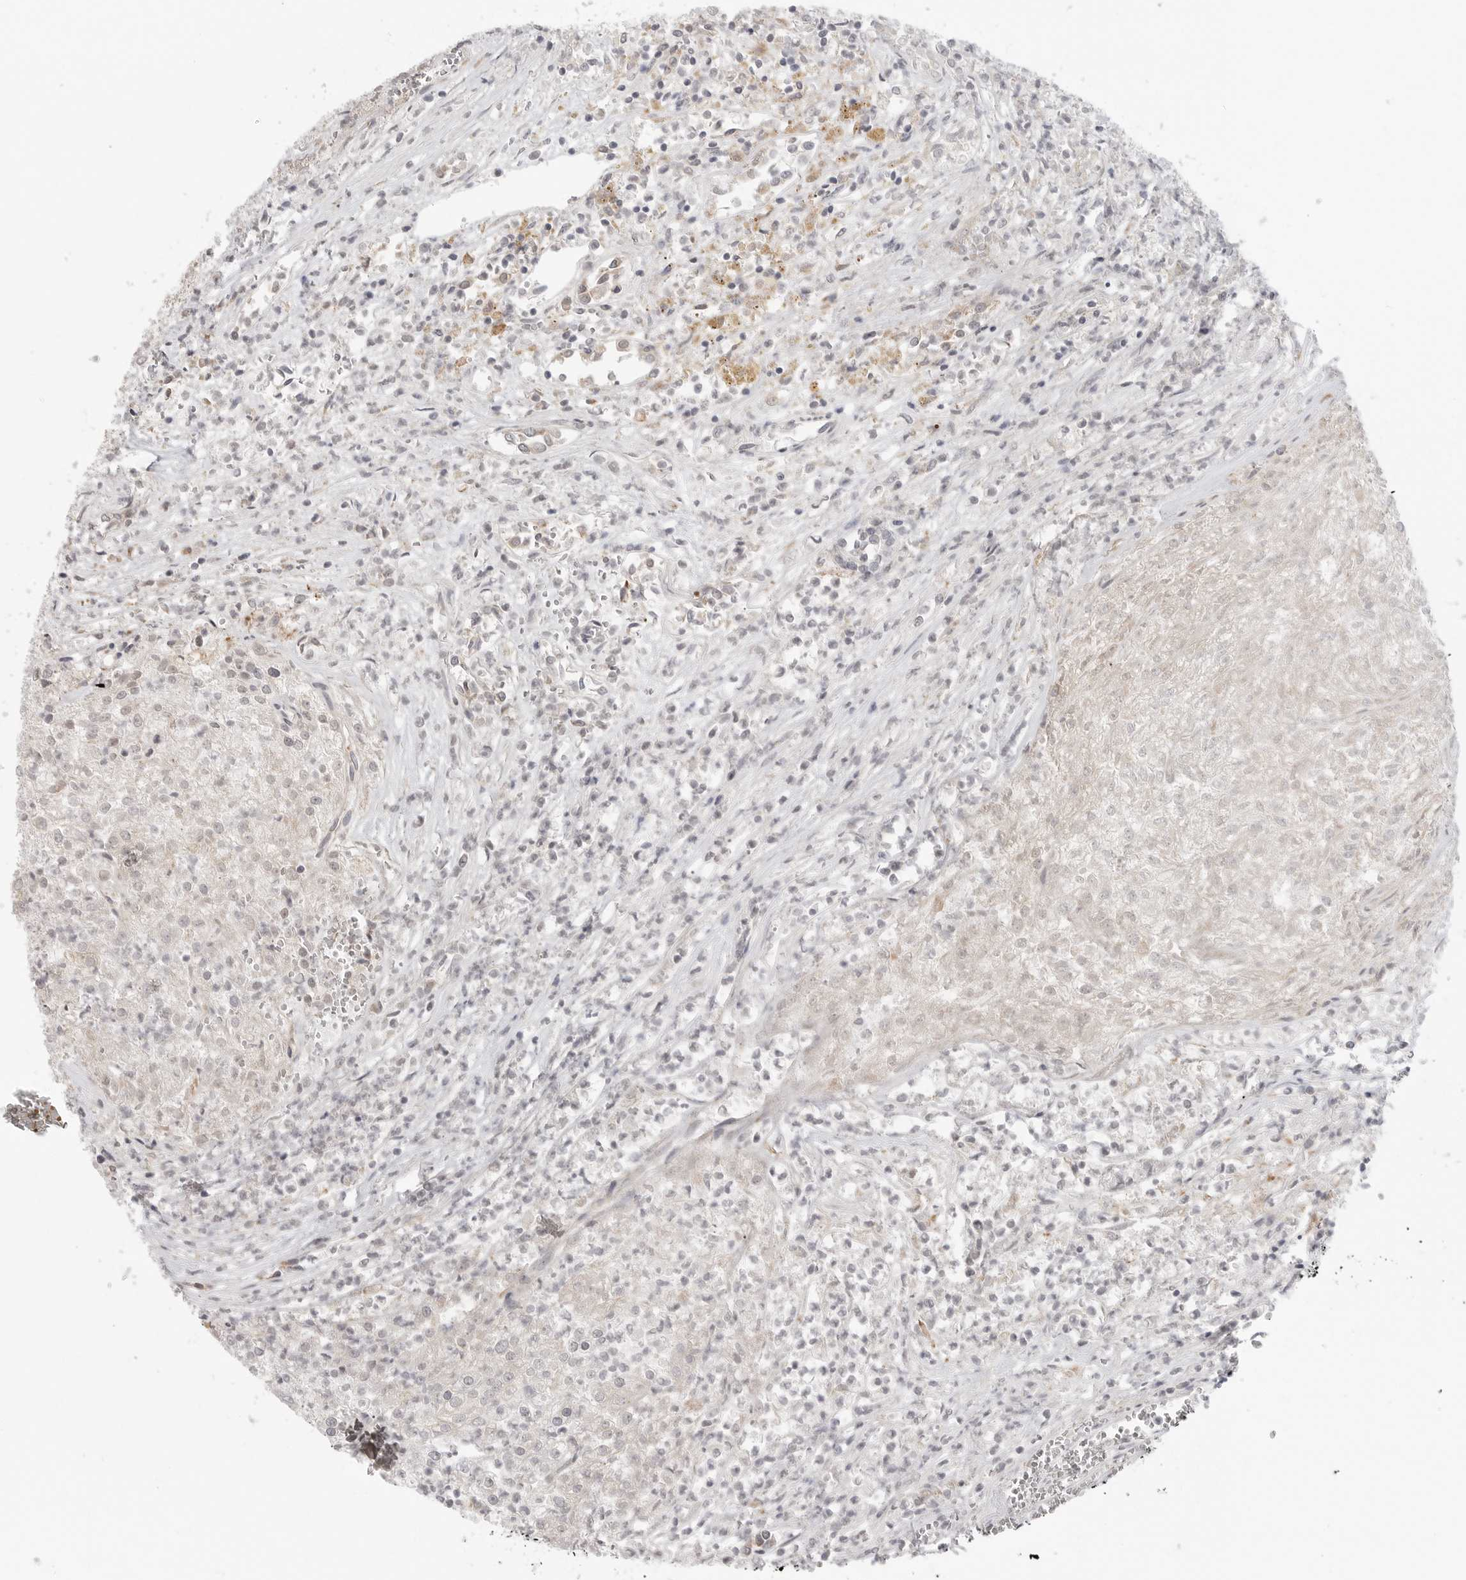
{"staining": {"intensity": "negative", "quantity": "none", "location": "none"}, "tissue": "renal cancer", "cell_type": "Tumor cells", "image_type": "cancer", "snomed": [{"axis": "morphology", "description": "Adenocarcinoma, NOS"}, {"axis": "topography", "description": "Kidney"}], "caption": "High magnification brightfield microscopy of adenocarcinoma (renal) stained with DAB (3,3'-diaminobenzidine) (brown) and counterstained with hematoxylin (blue): tumor cells show no significant expression.", "gene": "KALRN", "patient": {"sex": "female", "age": 54}}